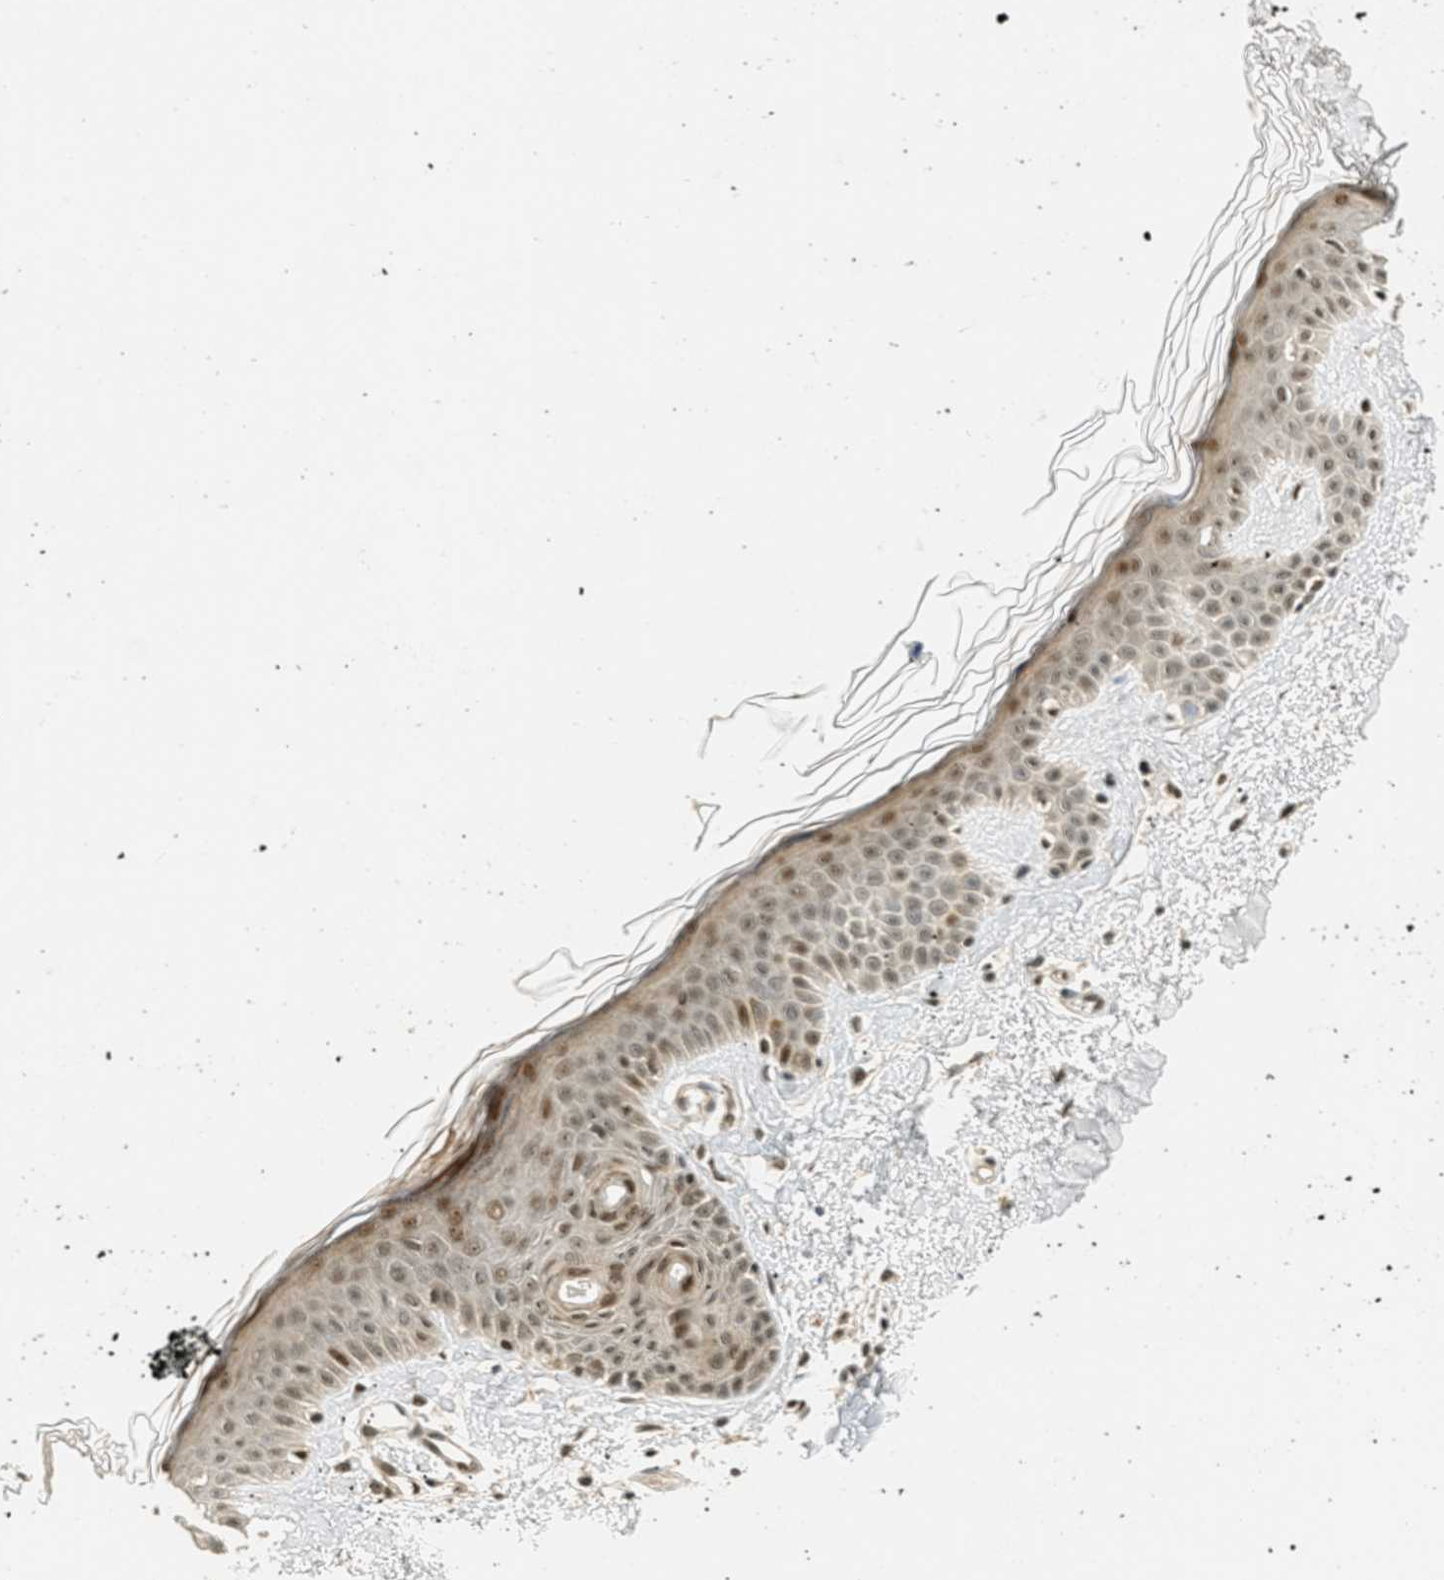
{"staining": {"intensity": "weak", "quantity": ">75%", "location": "nuclear"}, "tissue": "skin", "cell_type": "Fibroblasts", "image_type": "normal", "snomed": [{"axis": "morphology", "description": "Normal tissue, NOS"}, {"axis": "topography", "description": "Skin"}], "caption": "Fibroblasts demonstrate weak nuclear positivity in approximately >75% of cells in benign skin. Using DAB (3,3'-diaminobenzidine) (brown) and hematoxylin (blue) stains, captured at high magnification using brightfield microscopy.", "gene": "FOXM1", "patient": {"sex": "male", "age": 67}}